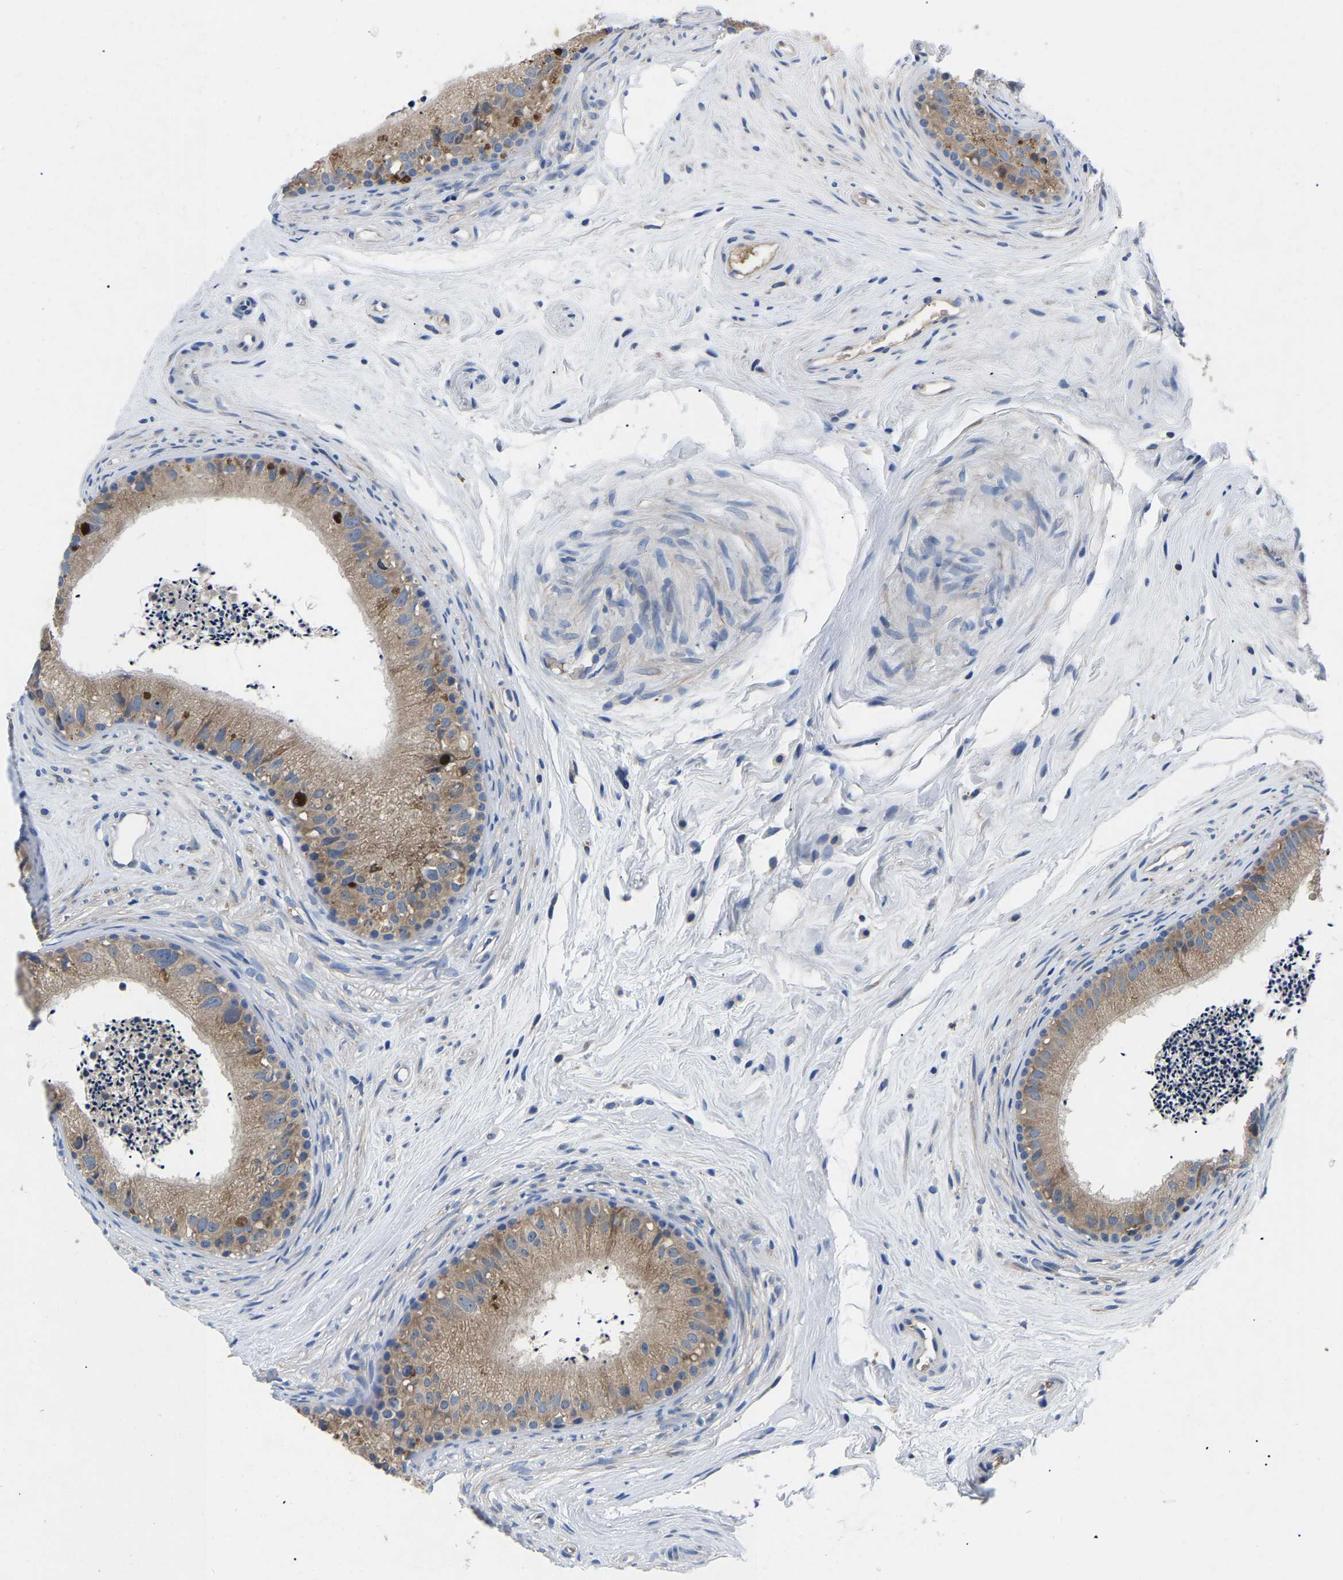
{"staining": {"intensity": "moderate", "quantity": ">75%", "location": "cytoplasmic/membranous"}, "tissue": "epididymis", "cell_type": "Glandular cells", "image_type": "normal", "snomed": [{"axis": "morphology", "description": "Normal tissue, NOS"}, {"axis": "topography", "description": "Epididymis"}], "caption": "Moderate cytoplasmic/membranous protein staining is identified in about >75% of glandular cells in epididymis.", "gene": "TOR1B", "patient": {"sex": "male", "age": 56}}